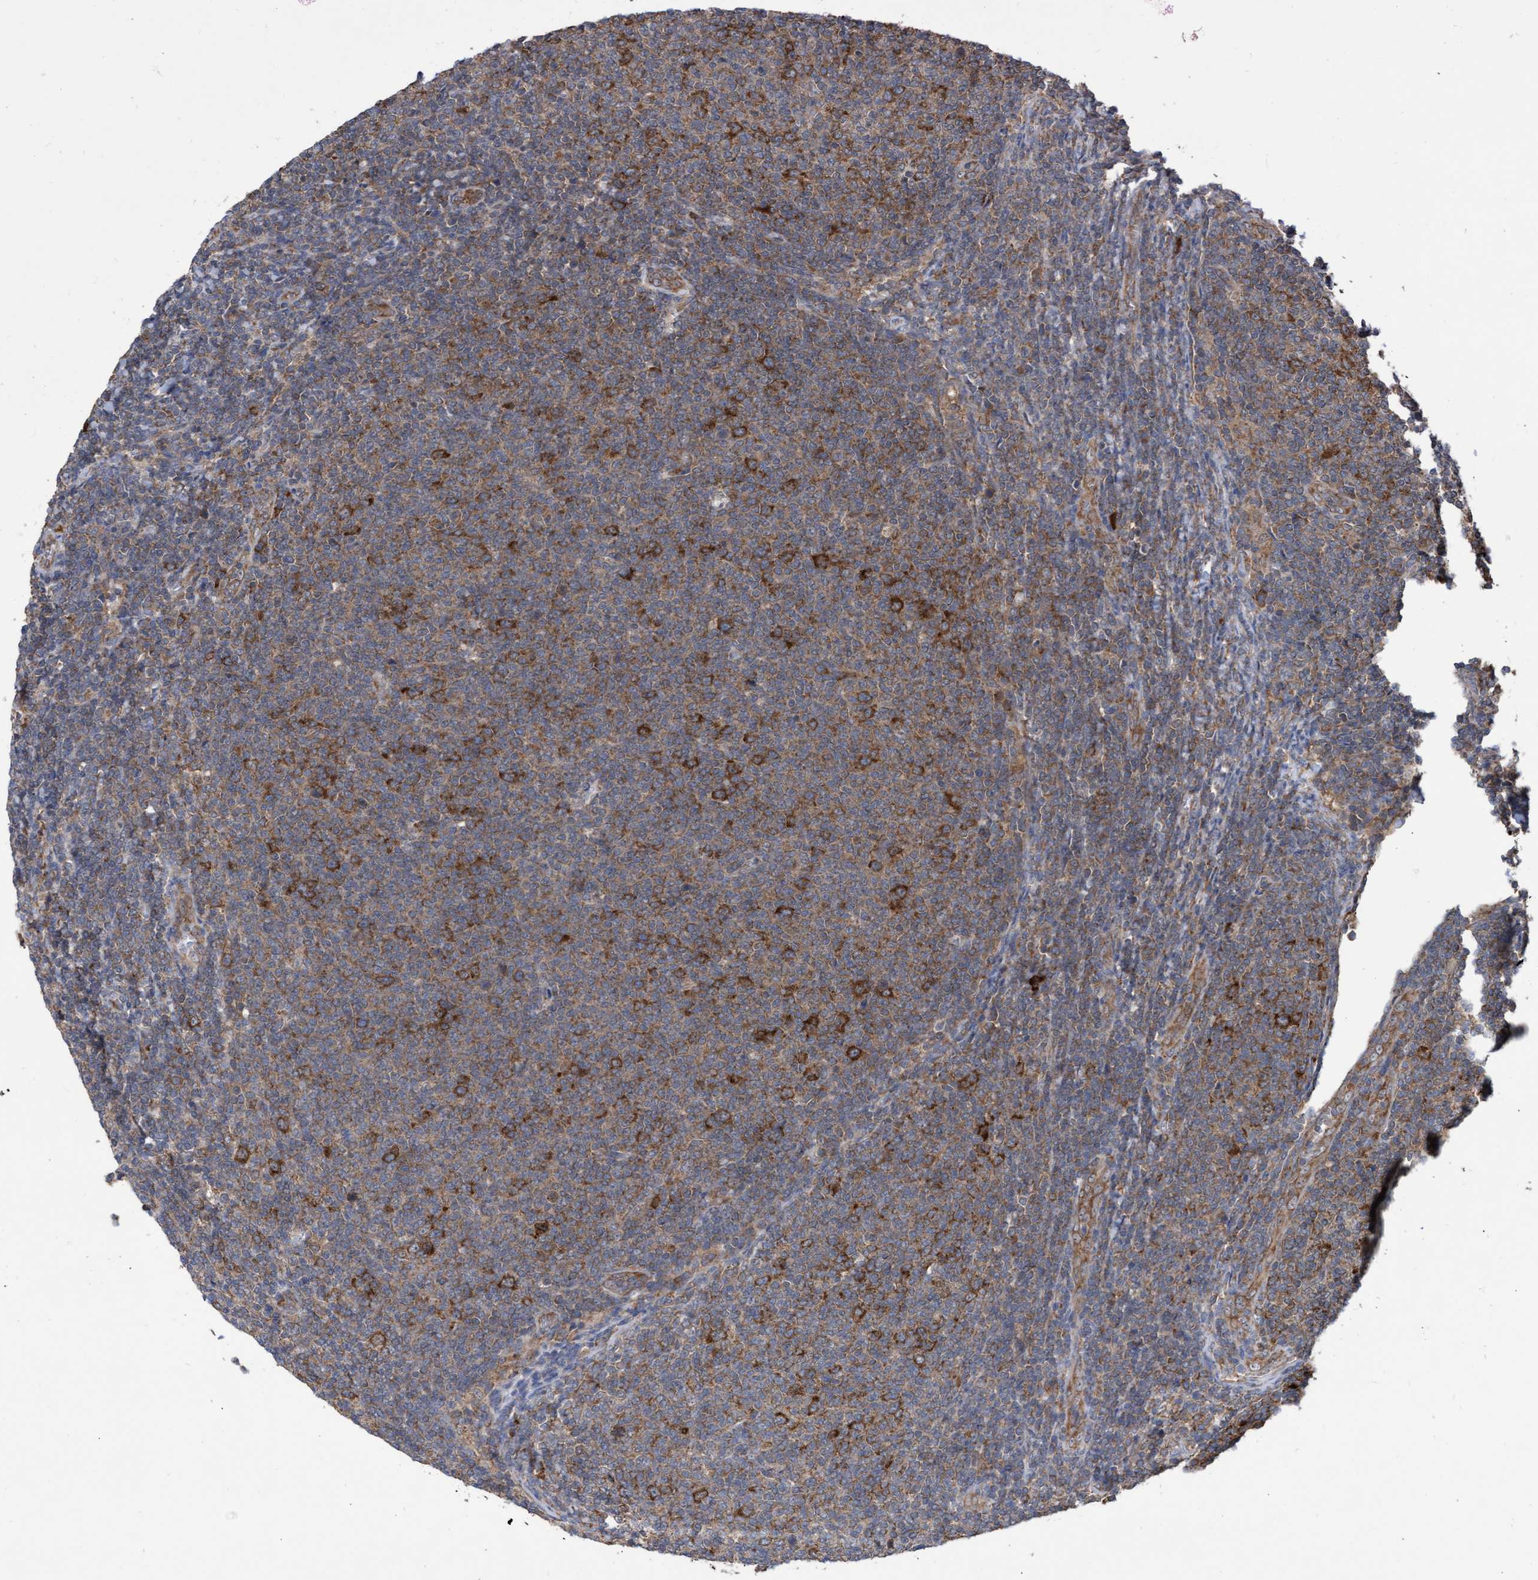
{"staining": {"intensity": "moderate", "quantity": "25%-75%", "location": "cytoplasmic/membranous"}, "tissue": "lymphoma", "cell_type": "Tumor cells", "image_type": "cancer", "snomed": [{"axis": "morphology", "description": "Malignant lymphoma, non-Hodgkin's type, Low grade"}, {"axis": "topography", "description": "Lymph node"}], "caption": "IHC (DAB (3,3'-diaminobenzidine)) staining of human lymphoma reveals moderate cytoplasmic/membranous protein expression in about 25%-75% of tumor cells. The protein is shown in brown color, while the nuclei are stained blue.", "gene": "ABCF2", "patient": {"sex": "male", "age": 66}}